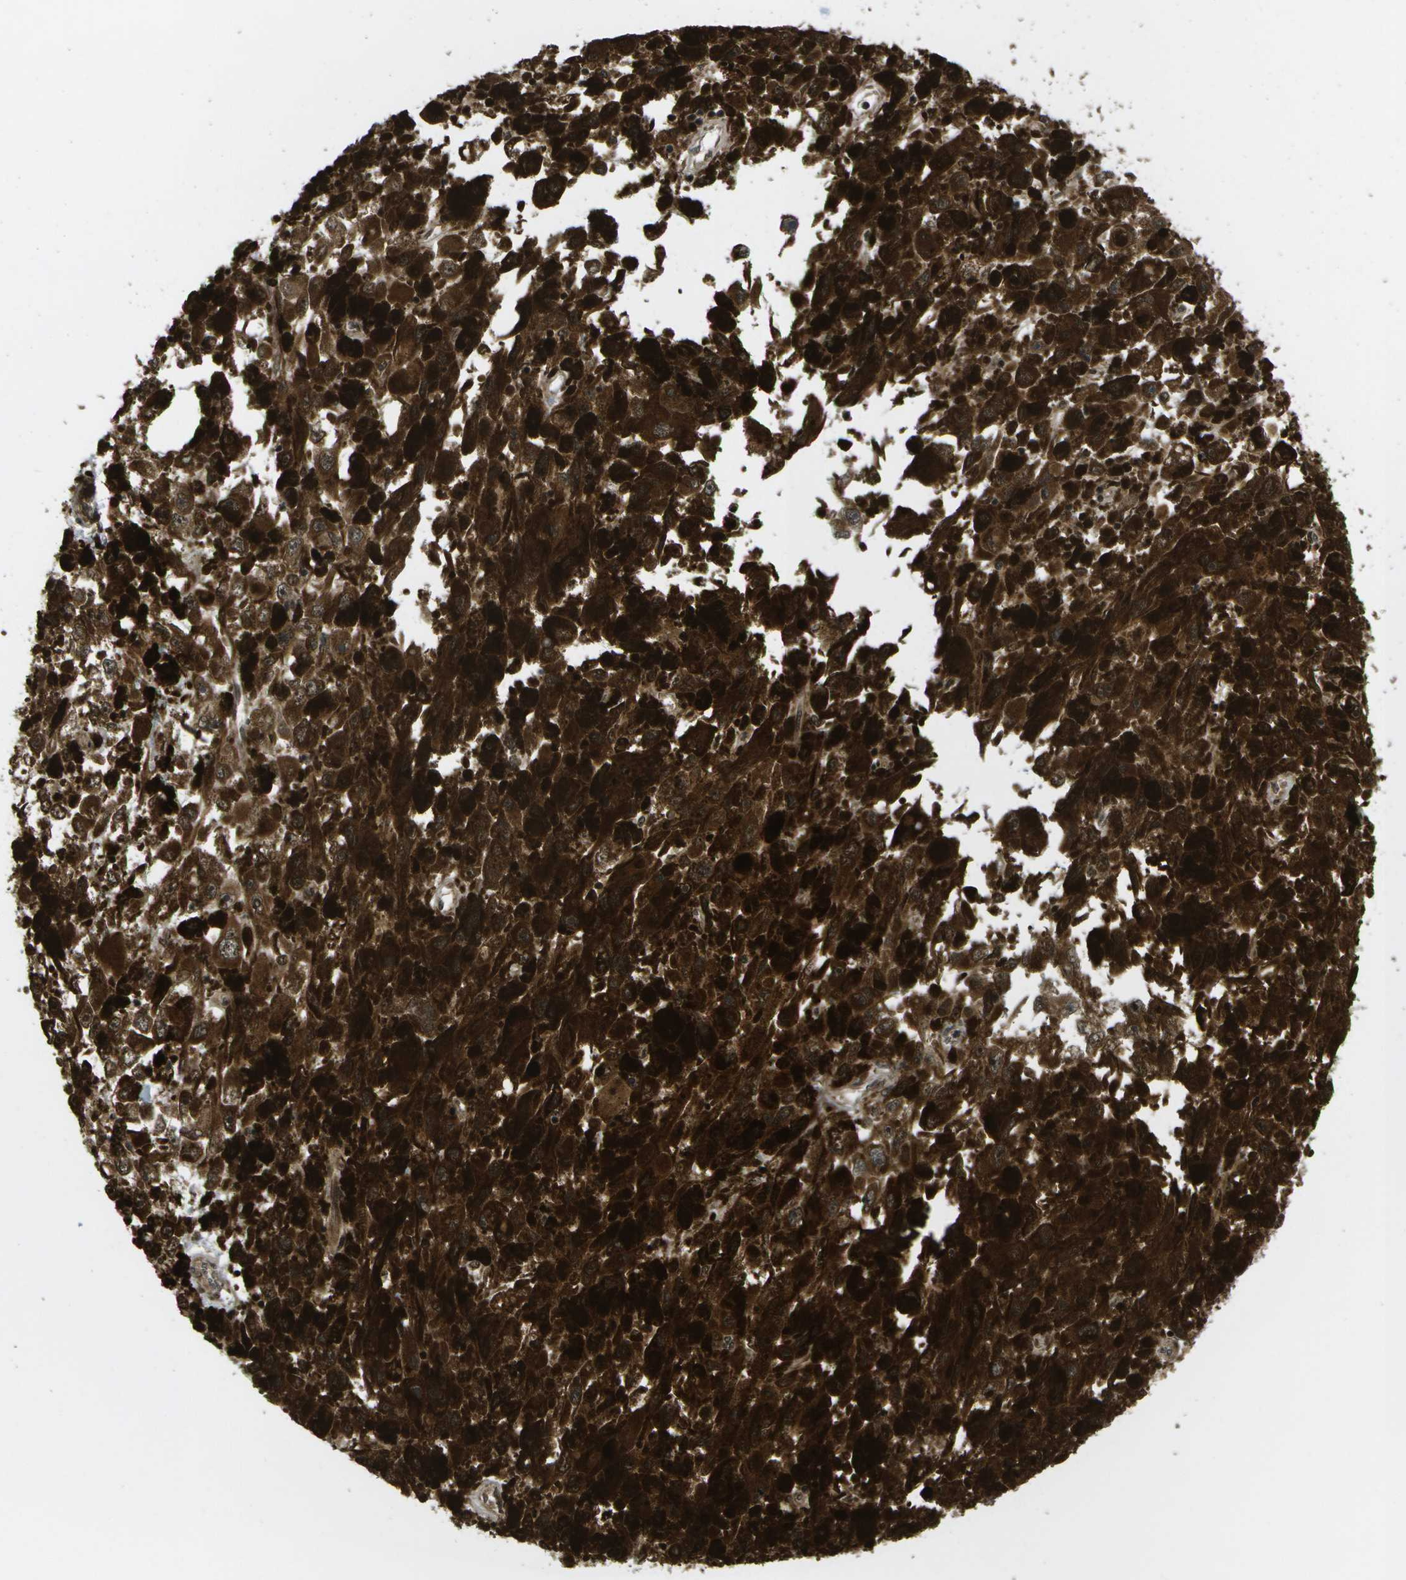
{"staining": {"intensity": "strong", "quantity": ">75%", "location": "cytoplasmic/membranous"}, "tissue": "melanoma", "cell_type": "Tumor cells", "image_type": "cancer", "snomed": [{"axis": "morphology", "description": "Malignant melanoma, NOS"}, {"axis": "topography", "description": "Skin"}], "caption": "Immunohistochemical staining of malignant melanoma demonstrates high levels of strong cytoplasmic/membranous positivity in about >75% of tumor cells. (DAB IHC, brown staining for protein, blue staining for nuclei).", "gene": "AXIN2", "patient": {"sex": "female", "age": 104}}